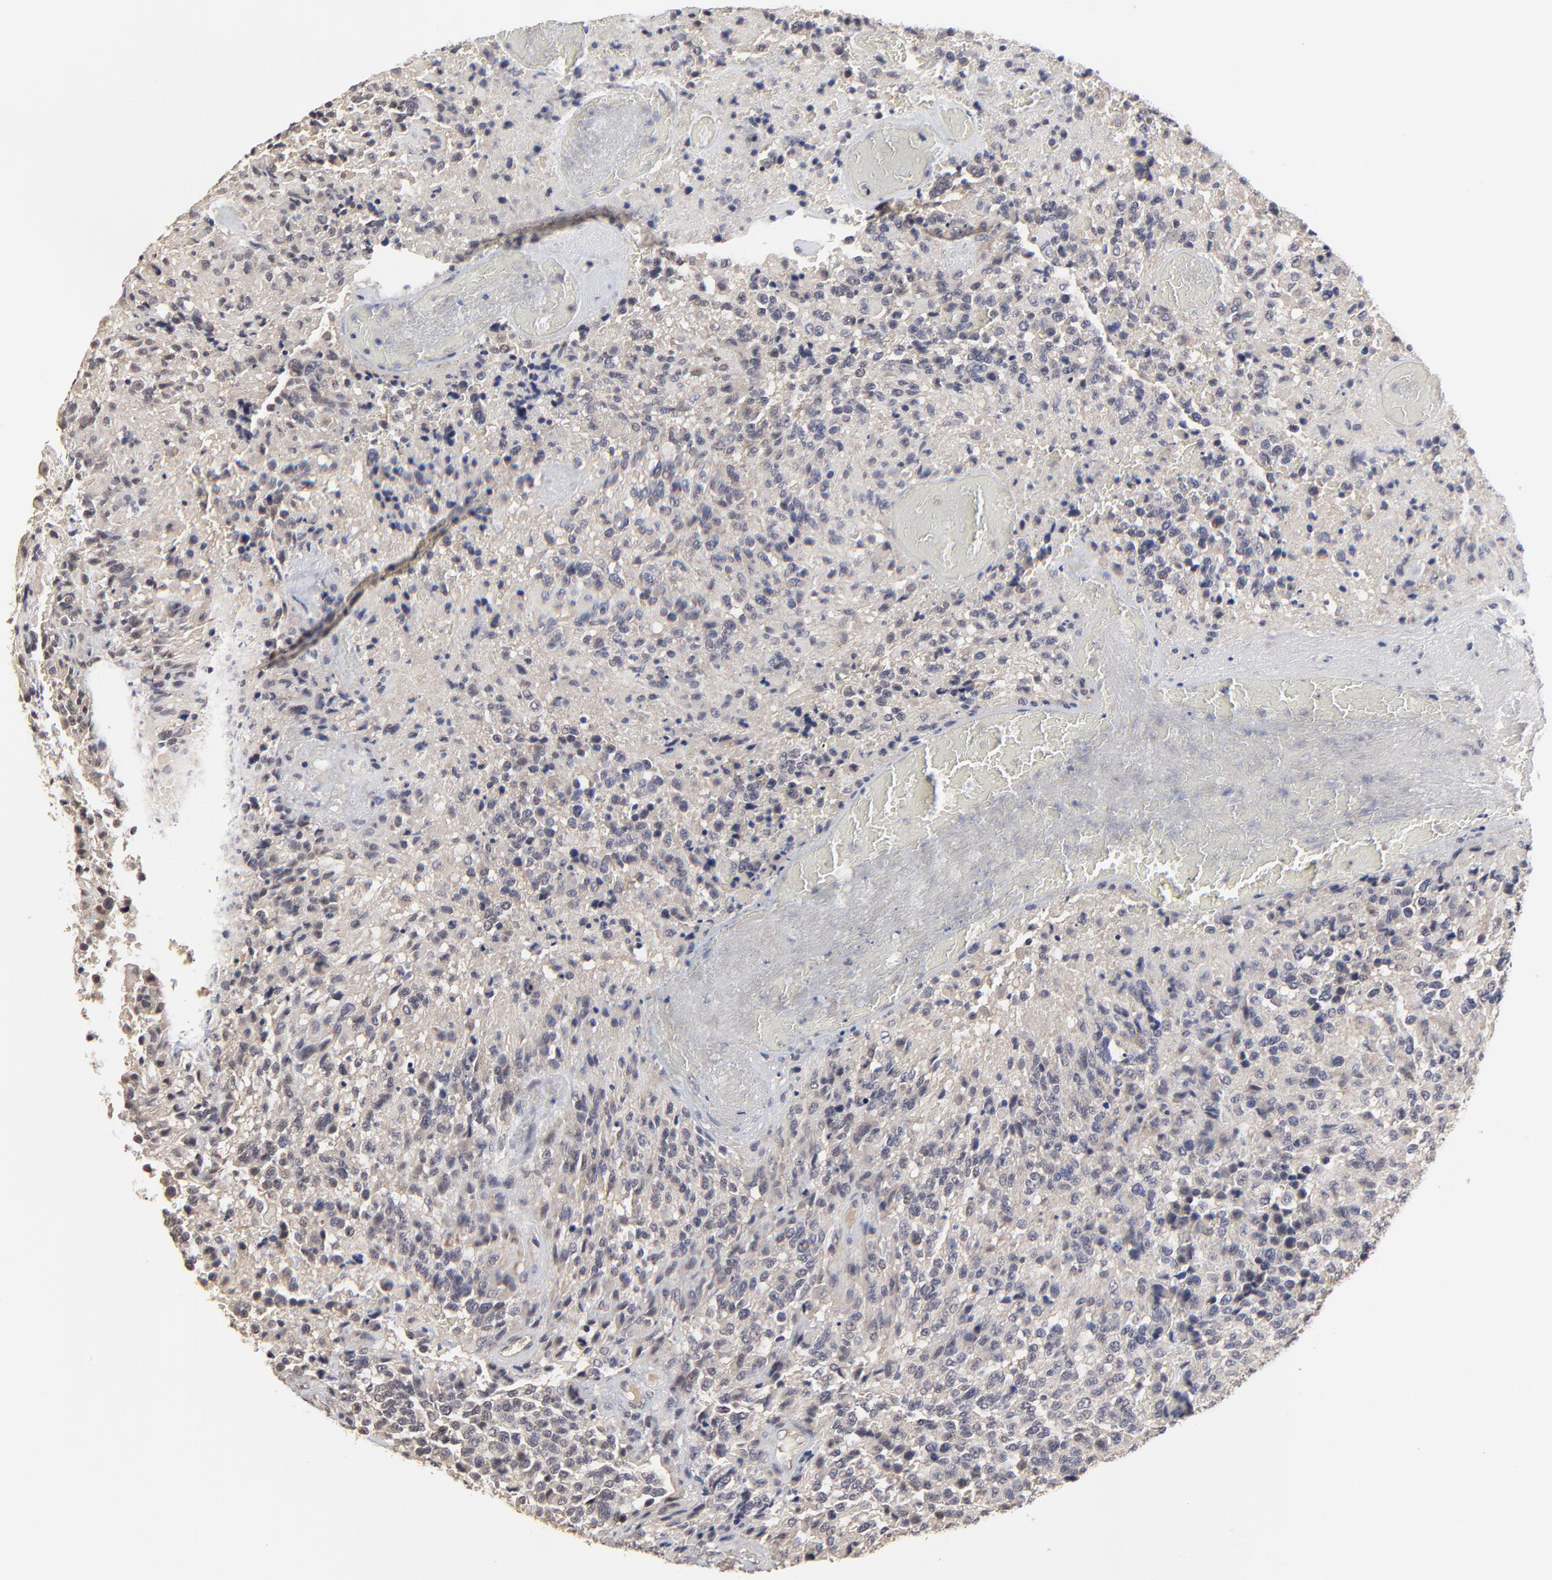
{"staining": {"intensity": "weak", "quantity": ">75%", "location": "cytoplasmic/membranous"}, "tissue": "glioma", "cell_type": "Tumor cells", "image_type": "cancer", "snomed": [{"axis": "morphology", "description": "Glioma, malignant, High grade"}, {"axis": "topography", "description": "Brain"}], "caption": "An immunohistochemistry image of tumor tissue is shown. Protein staining in brown highlights weak cytoplasmic/membranous positivity in malignant high-grade glioma within tumor cells.", "gene": "FAM199X", "patient": {"sex": "male", "age": 36}}